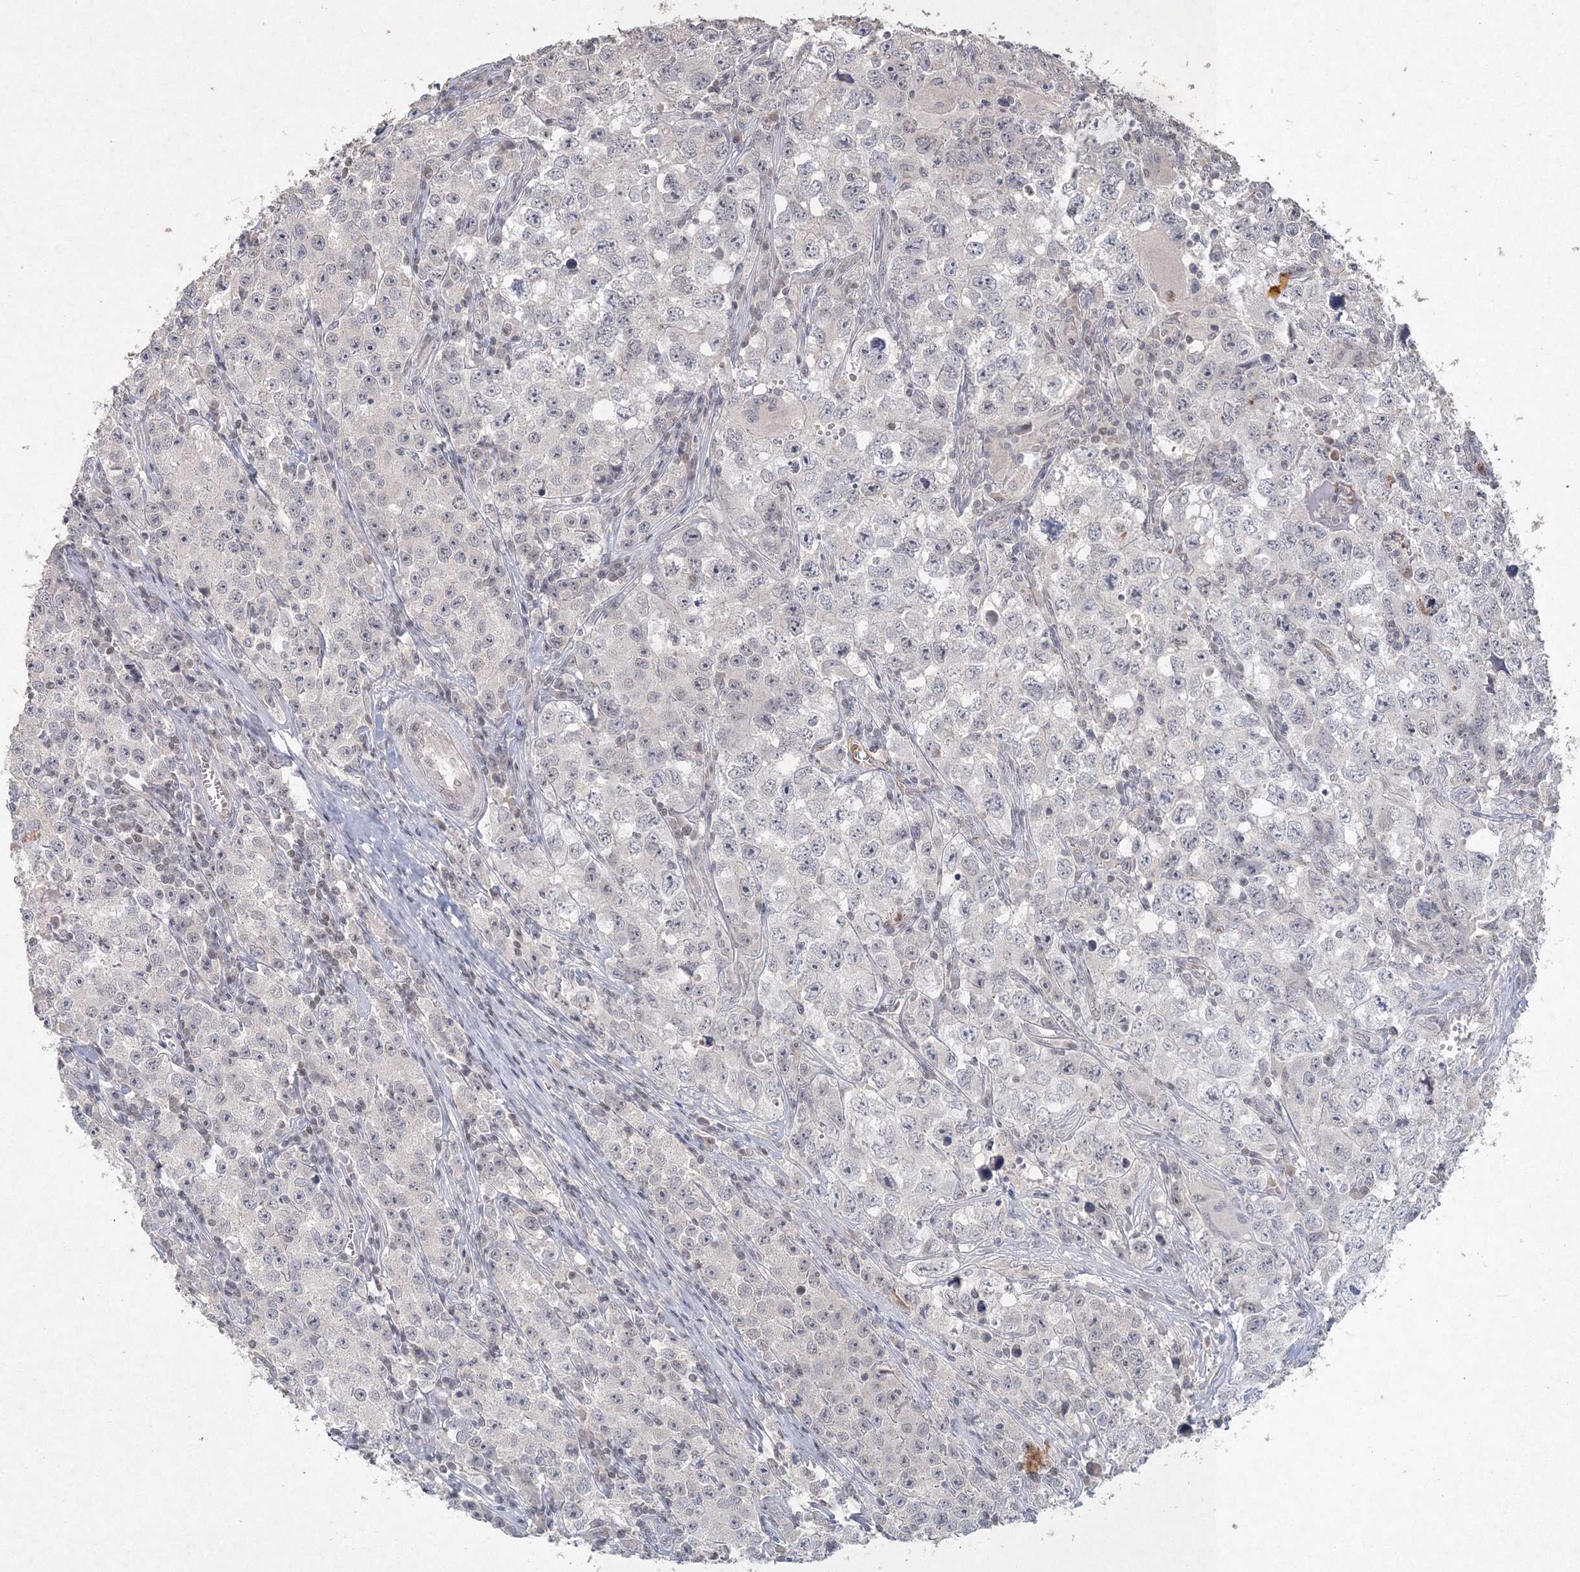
{"staining": {"intensity": "negative", "quantity": "none", "location": "none"}, "tissue": "testis cancer", "cell_type": "Tumor cells", "image_type": "cancer", "snomed": [{"axis": "morphology", "description": "Seminoma, NOS"}, {"axis": "morphology", "description": "Carcinoma, Embryonal, NOS"}, {"axis": "topography", "description": "Testis"}], "caption": "Immunohistochemistry micrograph of neoplastic tissue: testis cancer (embryonal carcinoma) stained with DAB (3,3'-diaminobenzidine) shows no significant protein expression in tumor cells.", "gene": "UIMC1", "patient": {"sex": "male", "age": 43}}